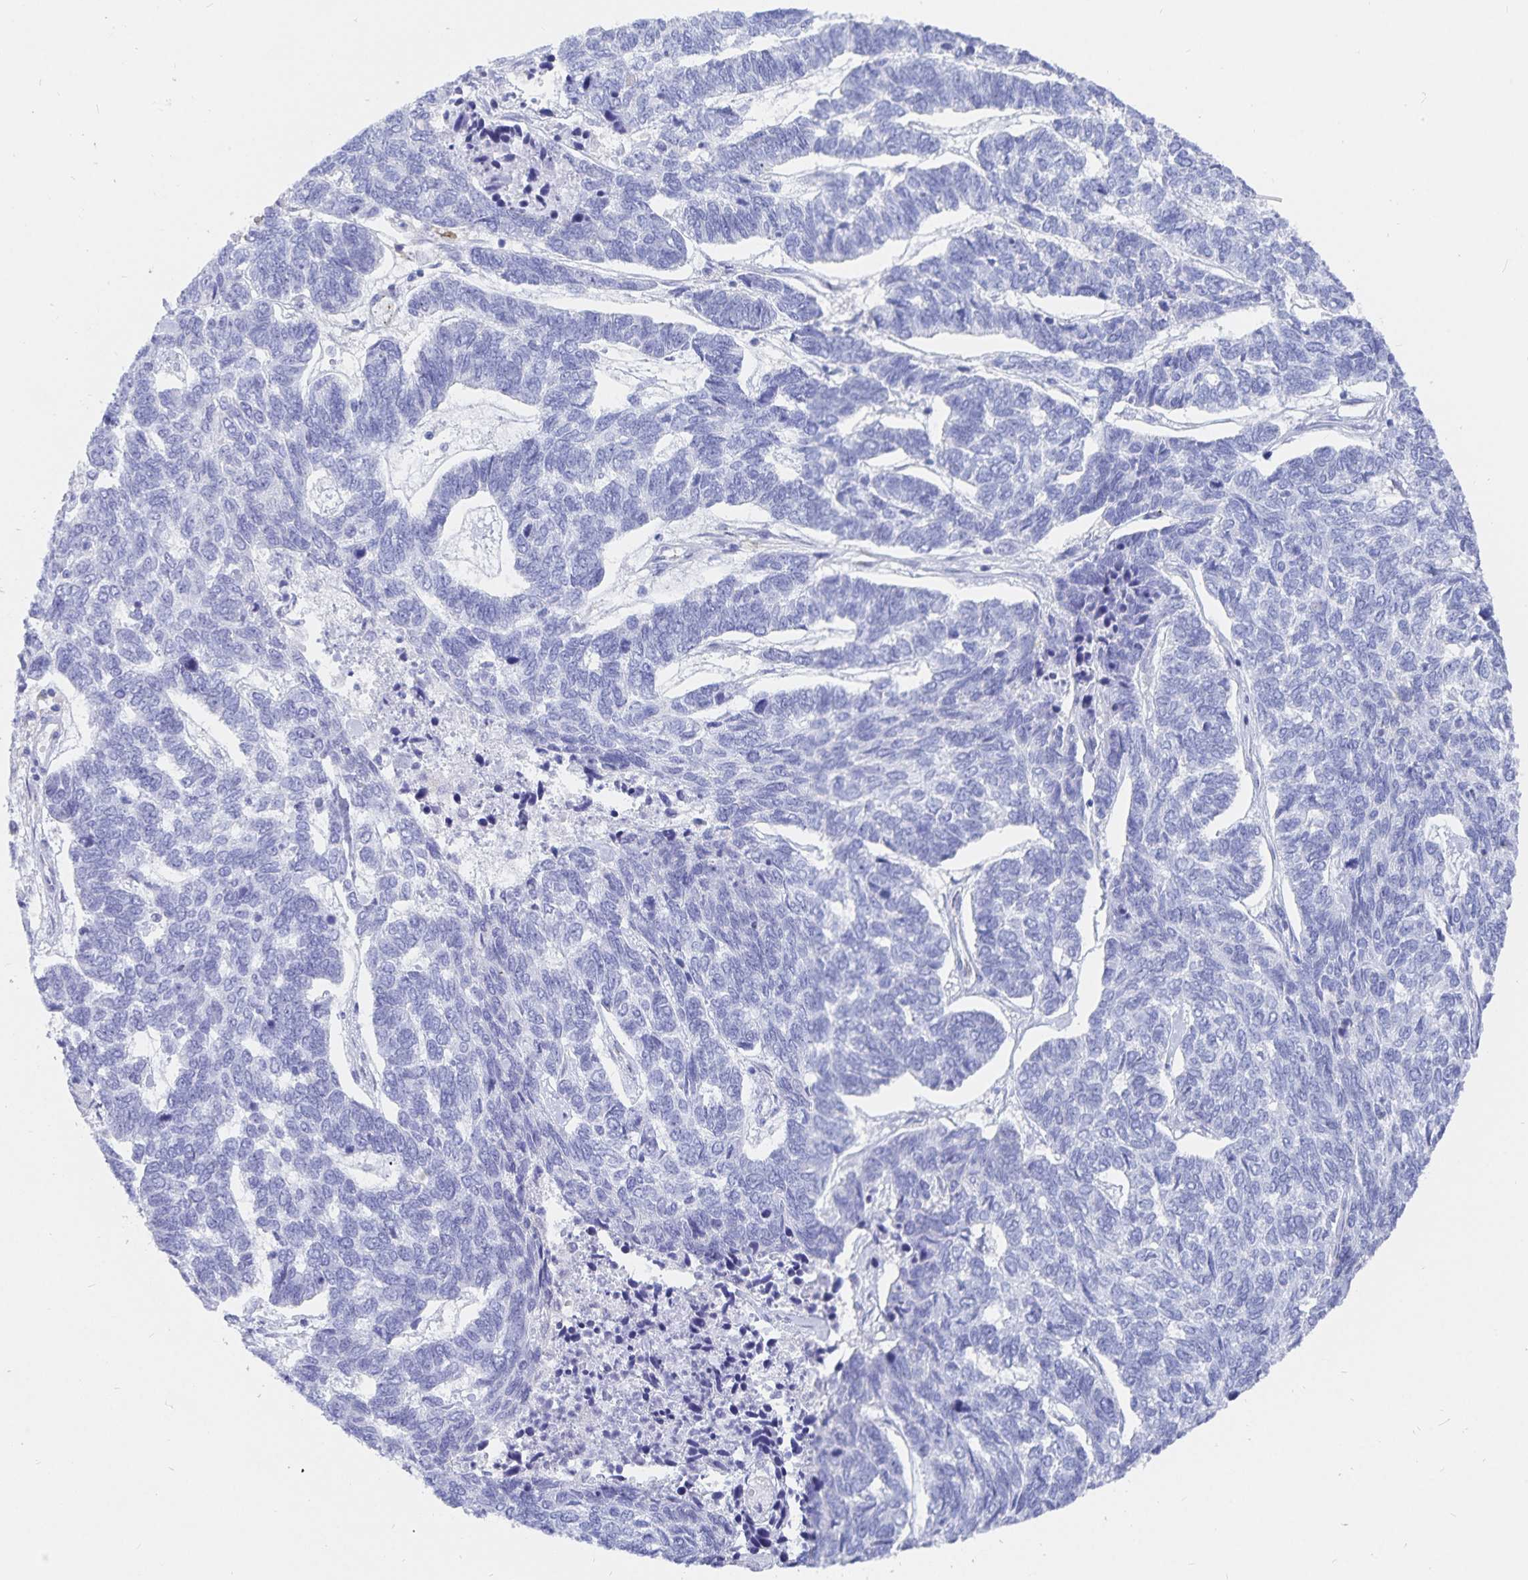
{"staining": {"intensity": "negative", "quantity": "none", "location": "none"}, "tissue": "skin cancer", "cell_type": "Tumor cells", "image_type": "cancer", "snomed": [{"axis": "morphology", "description": "Basal cell carcinoma"}, {"axis": "topography", "description": "Skin"}], "caption": "A high-resolution histopathology image shows immunohistochemistry staining of skin basal cell carcinoma, which exhibits no significant positivity in tumor cells.", "gene": "INSL5", "patient": {"sex": "female", "age": 65}}